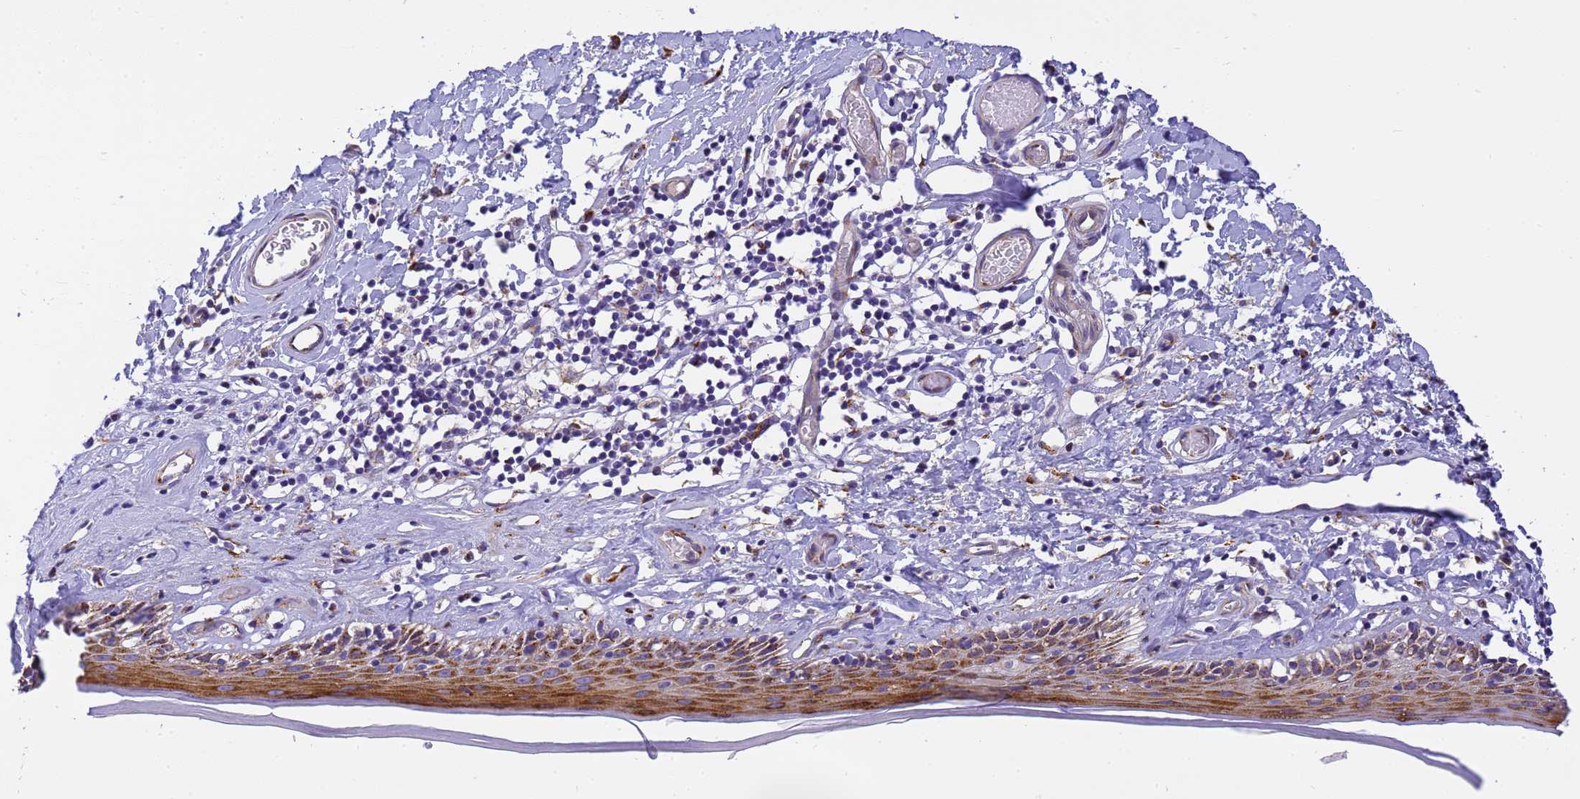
{"staining": {"intensity": "moderate", "quantity": ">75%", "location": "cytoplasmic/membranous"}, "tissue": "skin", "cell_type": "Epidermal cells", "image_type": "normal", "snomed": [{"axis": "morphology", "description": "Normal tissue, NOS"}, {"axis": "topography", "description": "Adipose tissue"}, {"axis": "topography", "description": "Vascular tissue"}, {"axis": "topography", "description": "Vulva"}, {"axis": "topography", "description": "Peripheral nerve tissue"}], "caption": "This is a micrograph of immunohistochemistry (IHC) staining of normal skin, which shows moderate staining in the cytoplasmic/membranous of epidermal cells.", "gene": "RHBDD3", "patient": {"sex": "female", "age": 86}}